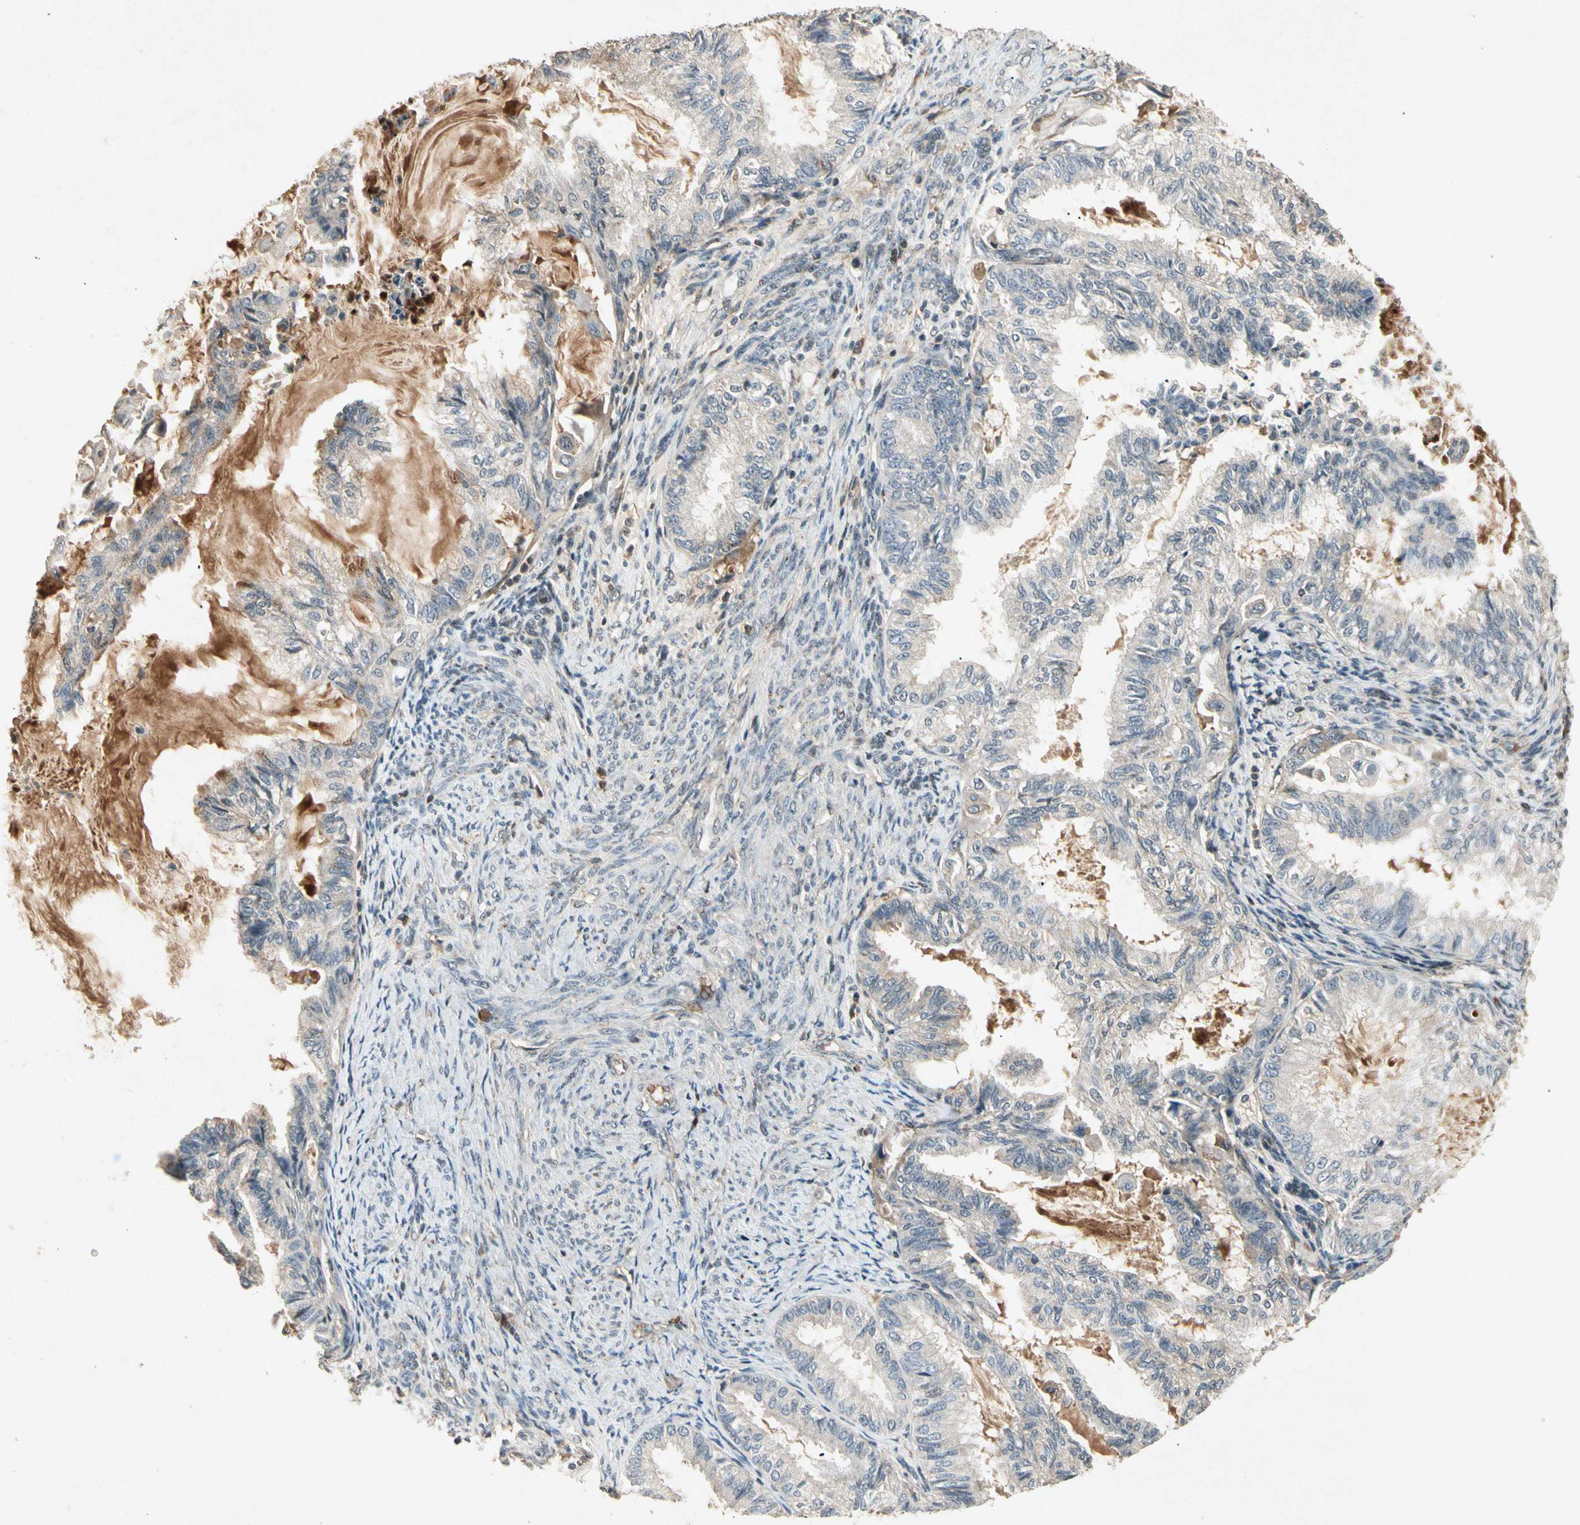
{"staining": {"intensity": "weak", "quantity": "25%-75%", "location": "cytoplasmic/membranous"}, "tissue": "cervical cancer", "cell_type": "Tumor cells", "image_type": "cancer", "snomed": [{"axis": "morphology", "description": "Normal tissue, NOS"}, {"axis": "morphology", "description": "Adenocarcinoma, NOS"}, {"axis": "topography", "description": "Cervix"}, {"axis": "topography", "description": "Endometrium"}], "caption": "An immunohistochemistry (IHC) histopathology image of neoplastic tissue is shown. Protein staining in brown labels weak cytoplasmic/membranous positivity in cervical adenocarcinoma within tumor cells.", "gene": "CP", "patient": {"sex": "female", "age": 86}}